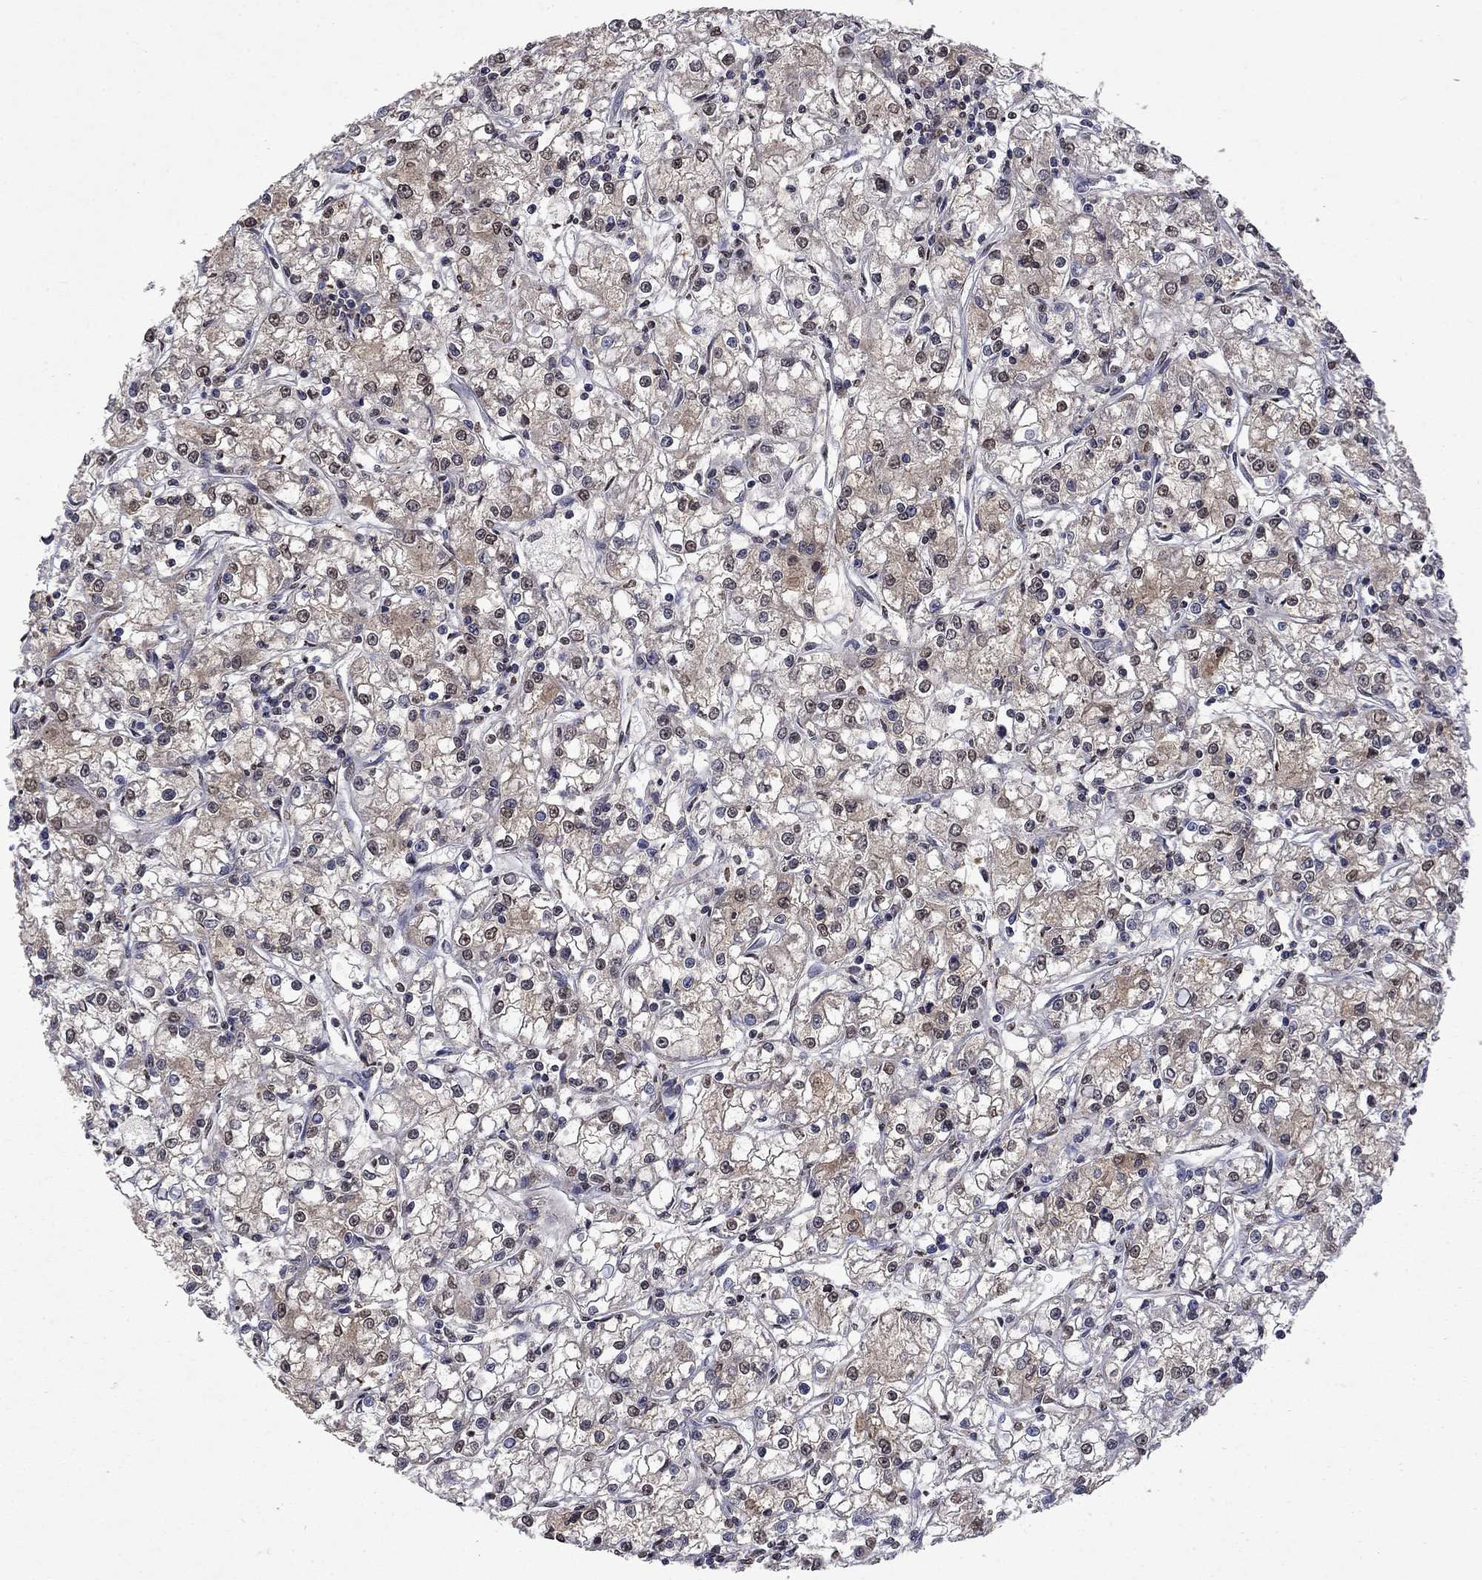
{"staining": {"intensity": "weak", "quantity": "25%-75%", "location": "cytoplasmic/membranous,nuclear"}, "tissue": "renal cancer", "cell_type": "Tumor cells", "image_type": "cancer", "snomed": [{"axis": "morphology", "description": "Adenocarcinoma, NOS"}, {"axis": "topography", "description": "Kidney"}], "caption": "The immunohistochemical stain labels weak cytoplasmic/membranous and nuclear staining in tumor cells of renal cancer tissue. (DAB = brown stain, brightfield microscopy at high magnification).", "gene": "TTC38", "patient": {"sex": "female", "age": 59}}